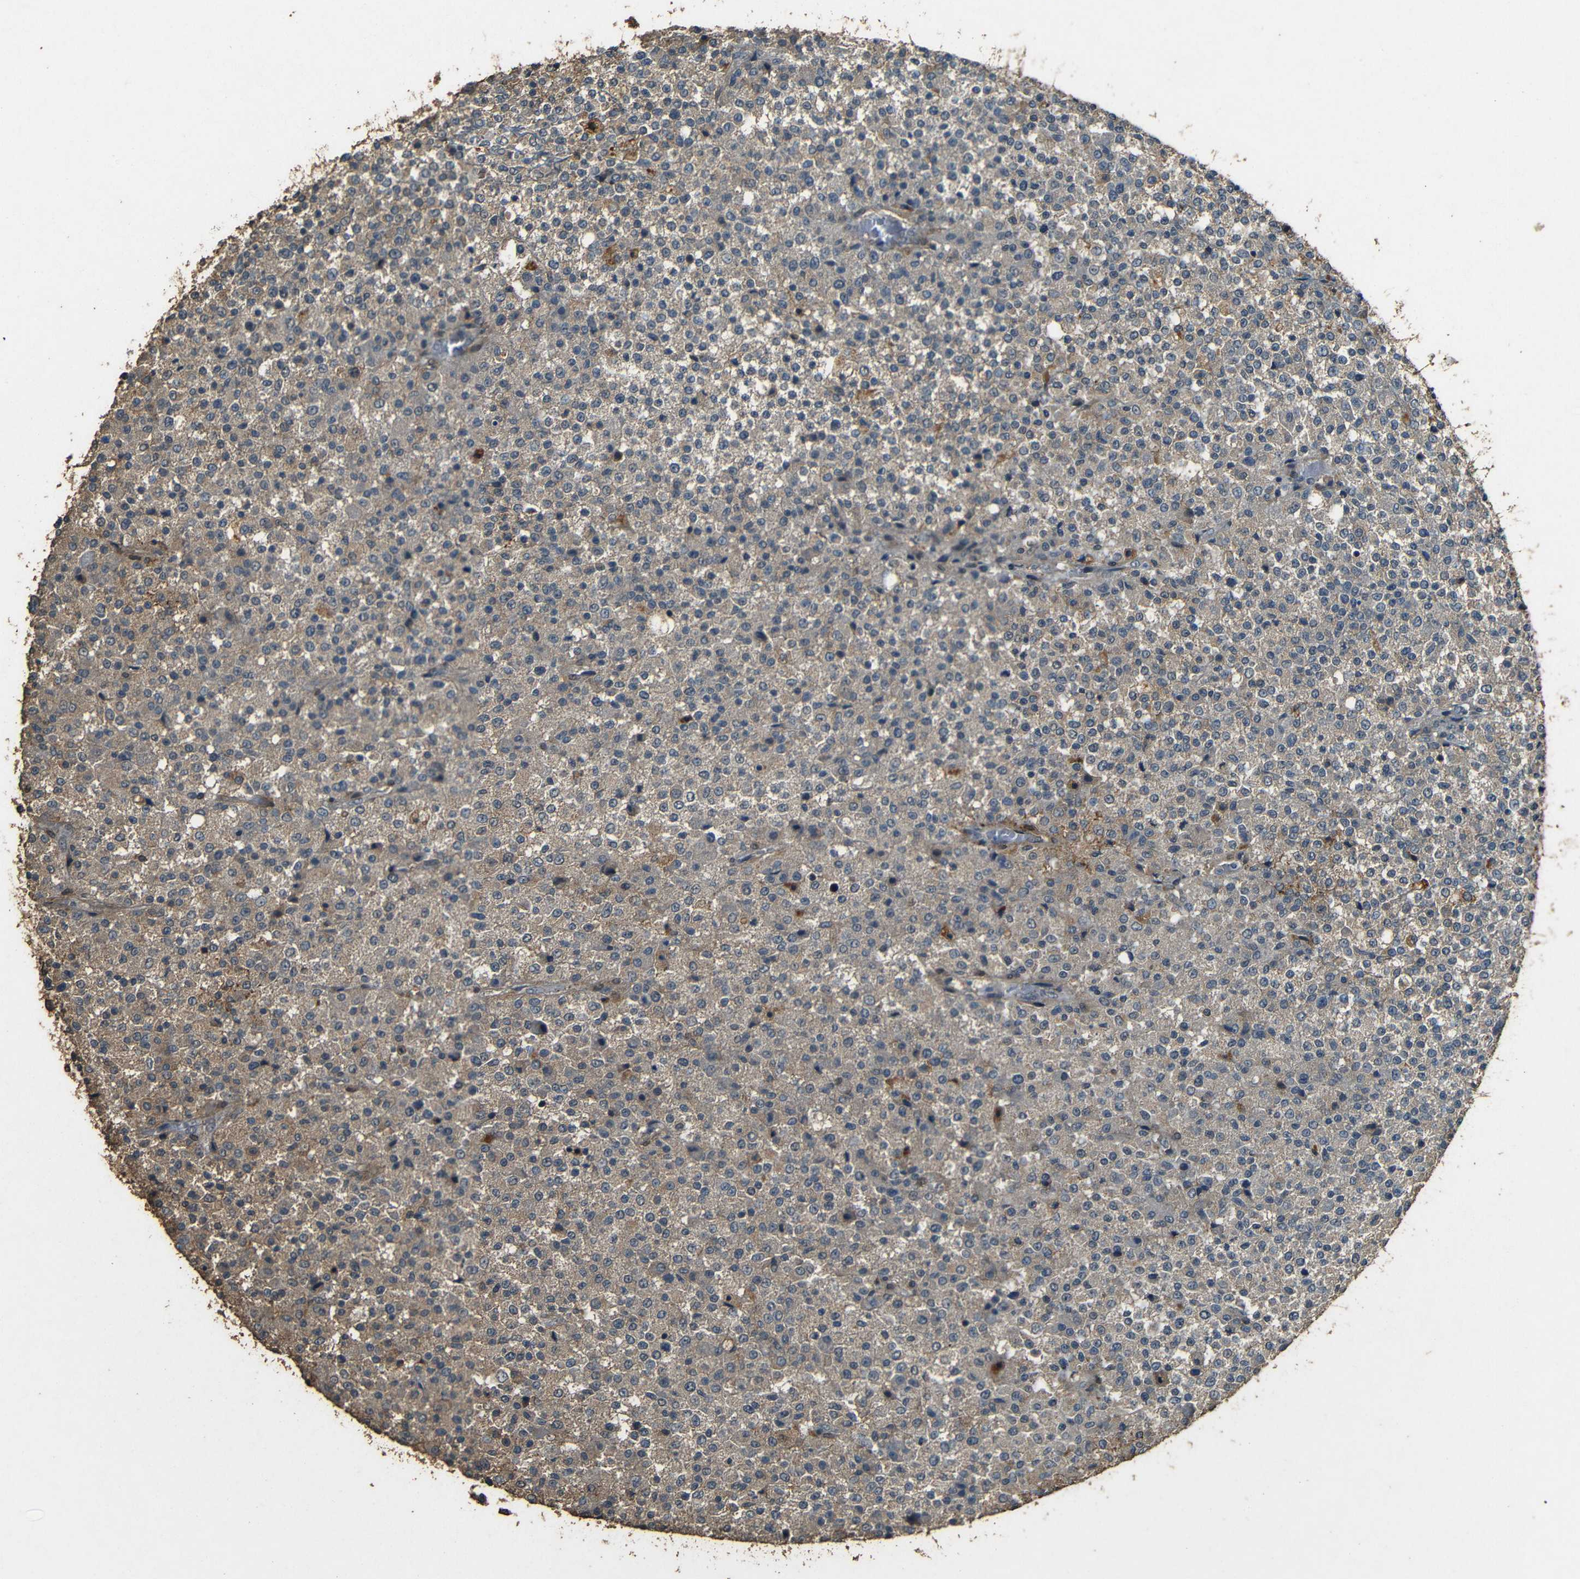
{"staining": {"intensity": "weak", "quantity": "<25%", "location": "cytoplasmic/membranous"}, "tissue": "testis cancer", "cell_type": "Tumor cells", "image_type": "cancer", "snomed": [{"axis": "morphology", "description": "Seminoma, NOS"}, {"axis": "topography", "description": "Testis"}], "caption": "IHC image of neoplastic tissue: testis cancer stained with DAB exhibits no significant protein expression in tumor cells.", "gene": "PDE5A", "patient": {"sex": "male", "age": 59}}